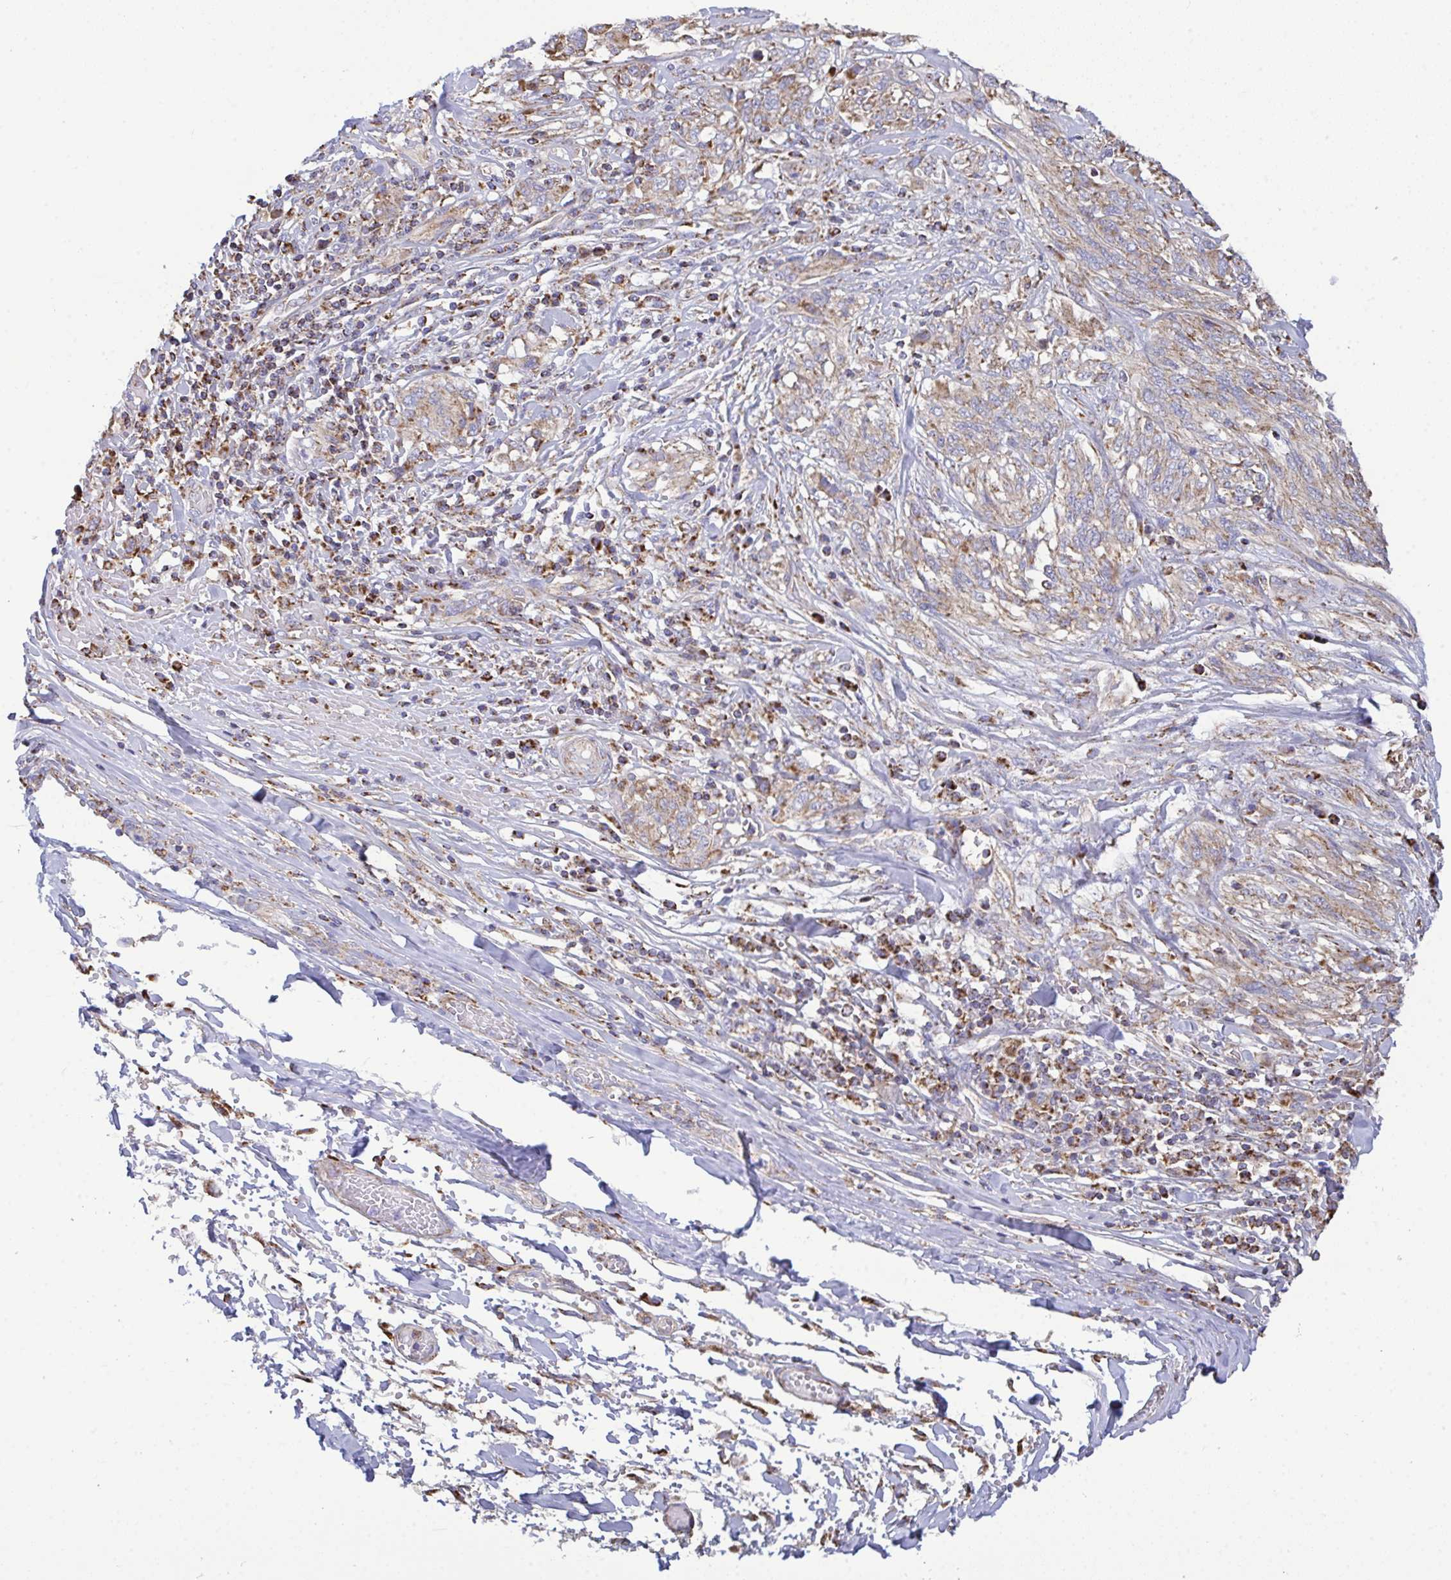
{"staining": {"intensity": "weak", "quantity": ">75%", "location": "cytoplasmic/membranous"}, "tissue": "melanoma", "cell_type": "Tumor cells", "image_type": "cancer", "snomed": [{"axis": "morphology", "description": "Malignant melanoma, NOS"}, {"axis": "topography", "description": "Skin"}], "caption": "Immunohistochemical staining of human malignant melanoma shows weak cytoplasmic/membranous protein staining in approximately >75% of tumor cells.", "gene": "CSDE1", "patient": {"sex": "female", "age": 91}}